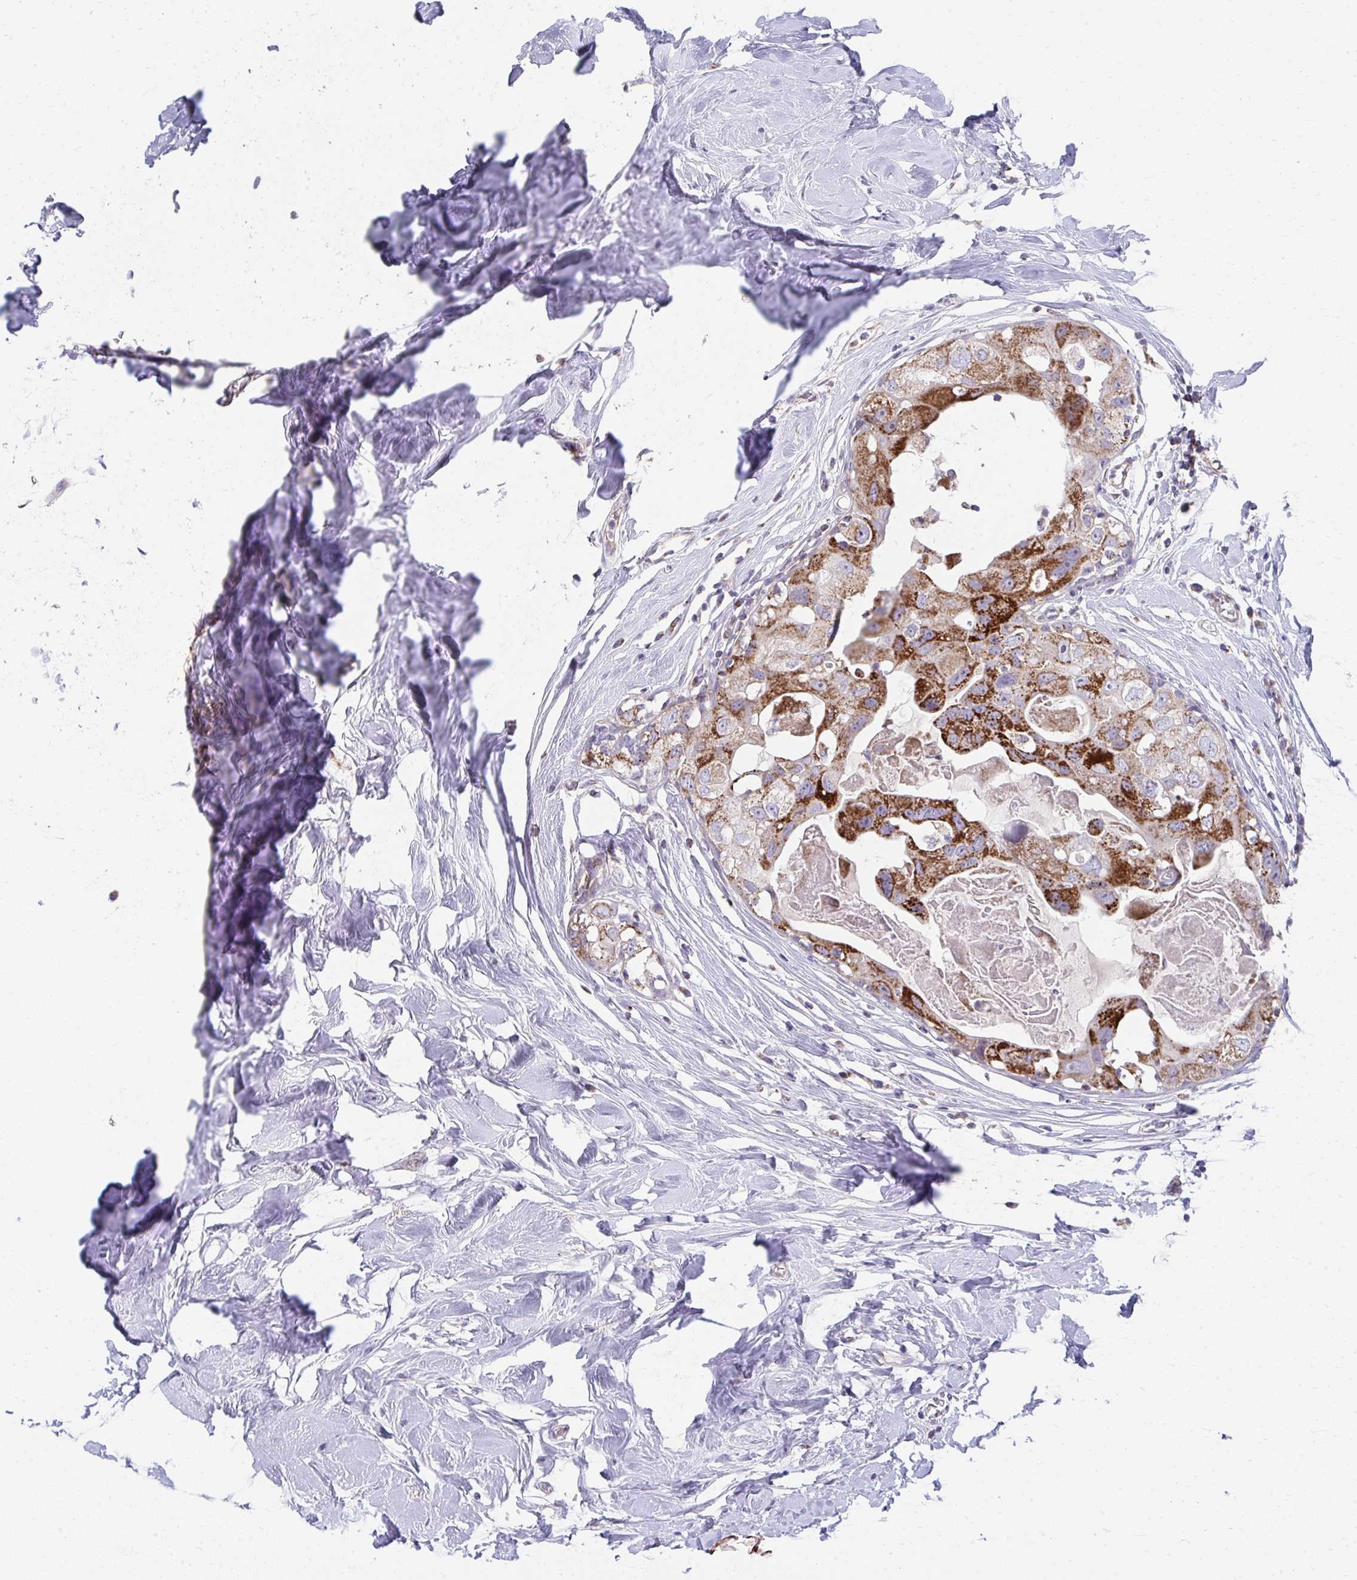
{"staining": {"intensity": "strong", "quantity": ">75%", "location": "cytoplasmic/membranous"}, "tissue": "breast cancer", "cell_type": "Tumor cells", "image_type": "cancer", "snomed": [{"axis": "morphology", "description": "Duct carcinoma"}, {"axis": "topography", "description": "Breast"}], "caption": "Breast infiltrating ductal carcinoma stained for a protein (brown) exhibits strong cytoplasmic/membranous positive expression in about >75% of tumor cells.", "gene": "PRRG3", "patient": {"sex": "female", "age": 43}}